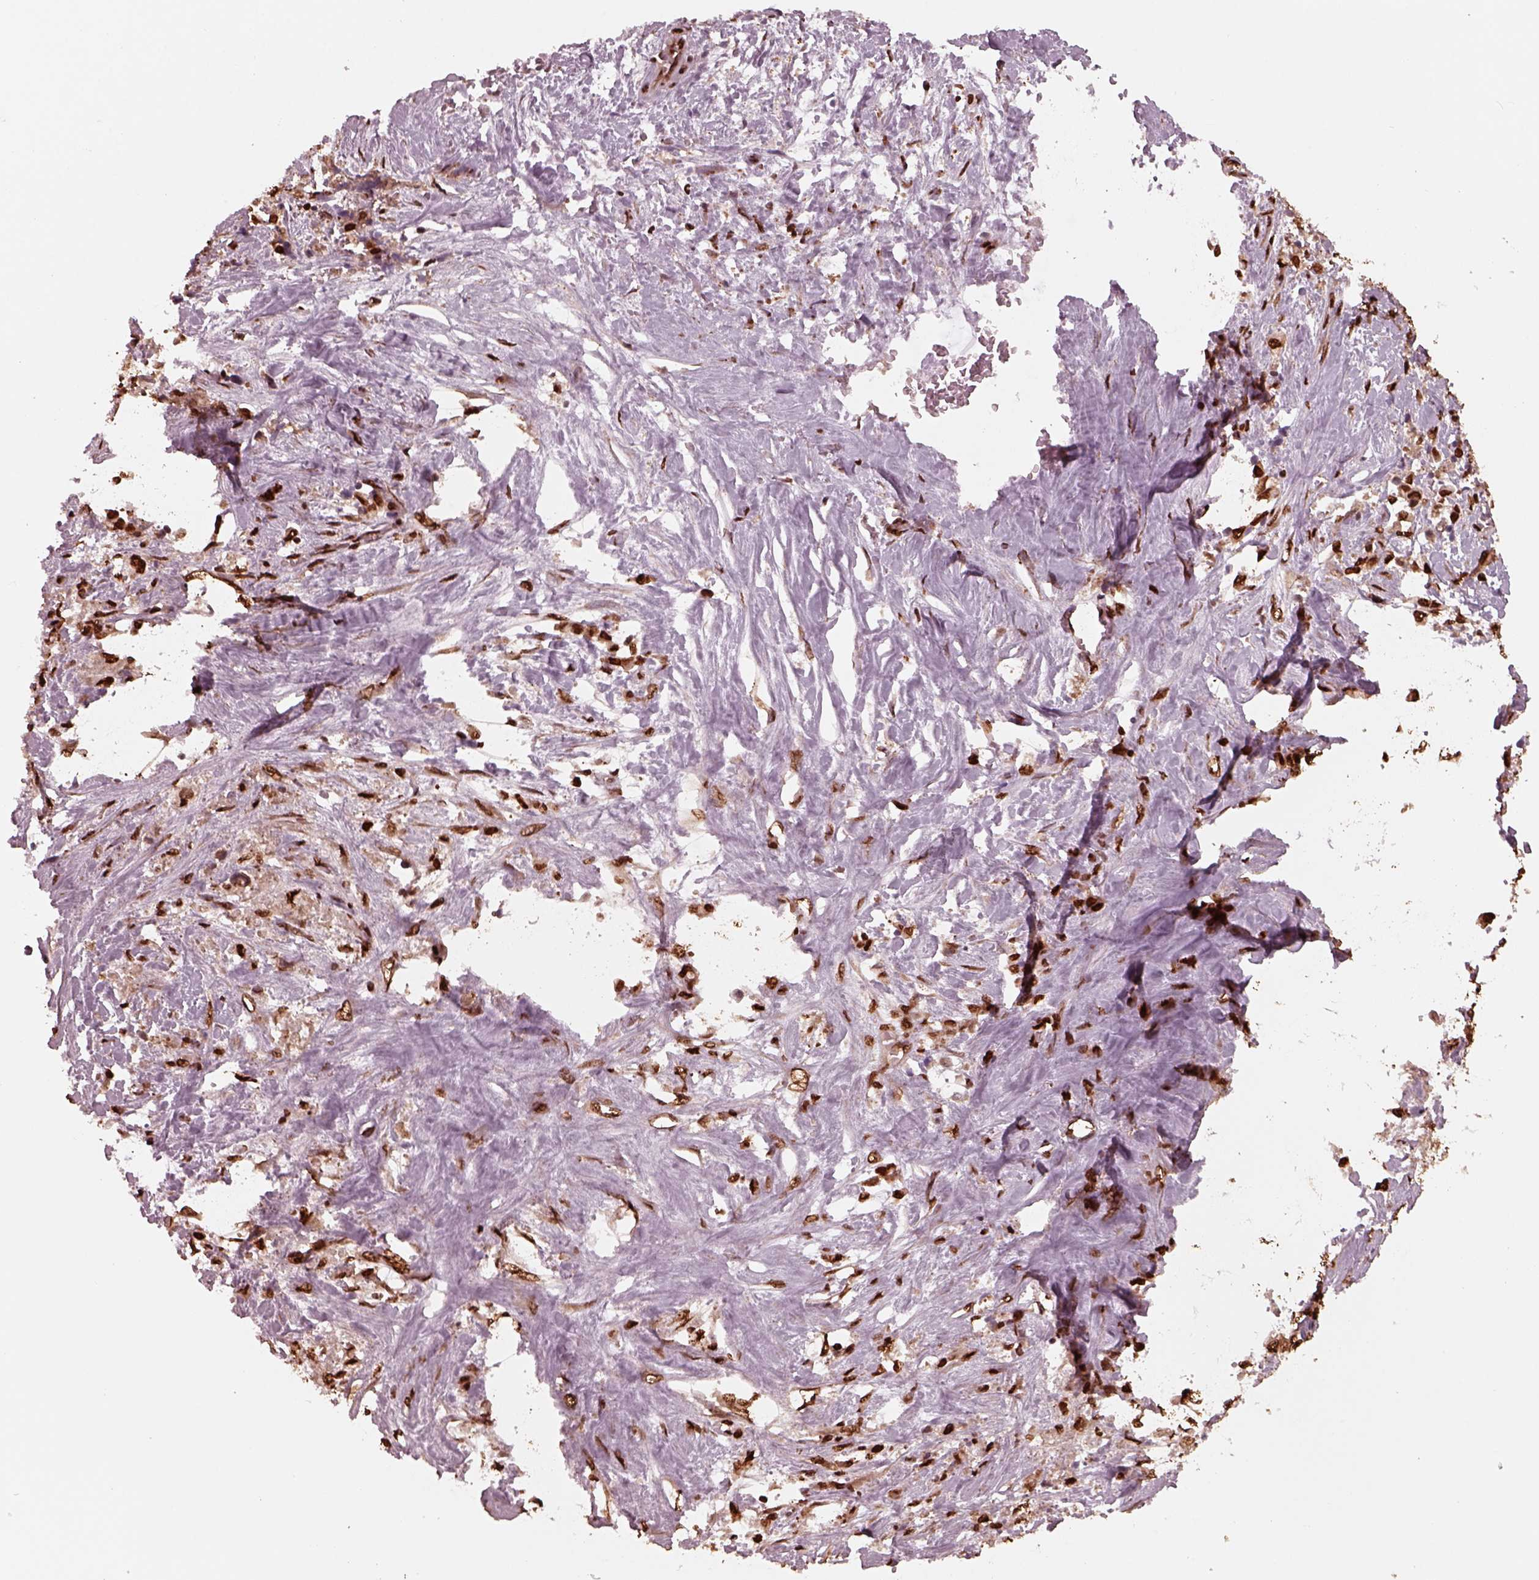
{"staining": {"intensity": "strong", "quantity": ">75%", "location": "nuclear"}, "tissue": "stomach cancer", "cell_type": "Tumor cells", "image_type": "cancer", "snomed": [{"axis": "morphology", "description": "Adenocarcinoma, NOS"}, {"axis": "topography", "description": "Stomach"}], "caption": "A histopathology image of human stomach adenocarcinoma stained for a protein demonstrates strong nuclear brown staining in tumor cells.", "gene": "NSD1", "patient": {"sex": "female", "age": 76}}